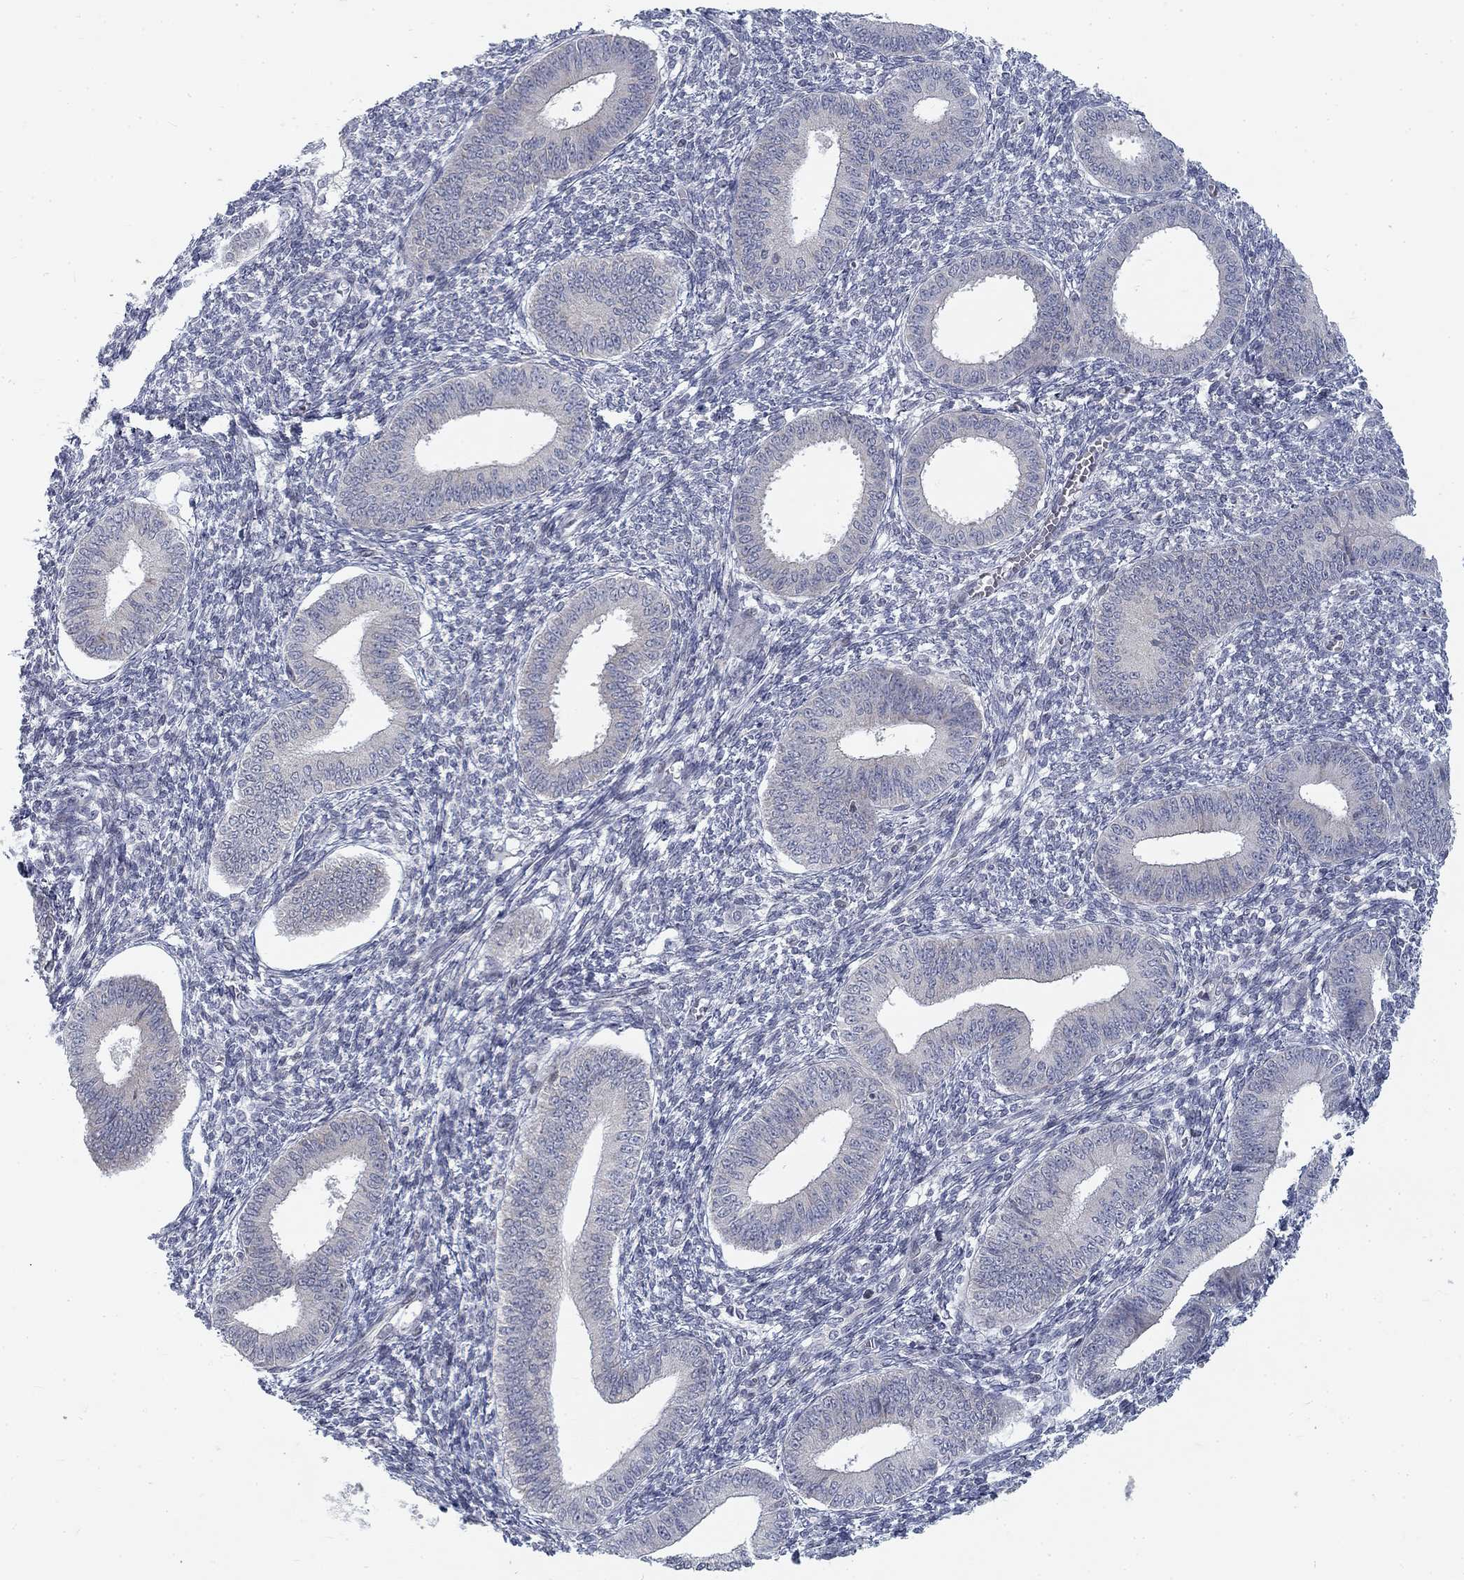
{"staining": {"intensity": "negative", "quantity": "none", "location": "none"}, "tissue": "endometrium", "cell_type": "Cells in endometrial stroma", "image_type": "normal", "snomed": [{"axis": "morphology", "description": "Normal tissue, NOS"}, {"axis": "topography", "description": "Endometrium"}], "caption": "Histopathology image shows no significant protein staining in cells in endometrial stroma of unremarkable endometrium. (Brightfield microscopy of DAB (3,3'-diaminobenzidine) IHC at high magnification).", "gene": "ATP1A3", "patient": {"sex": "female", "age": 42}}